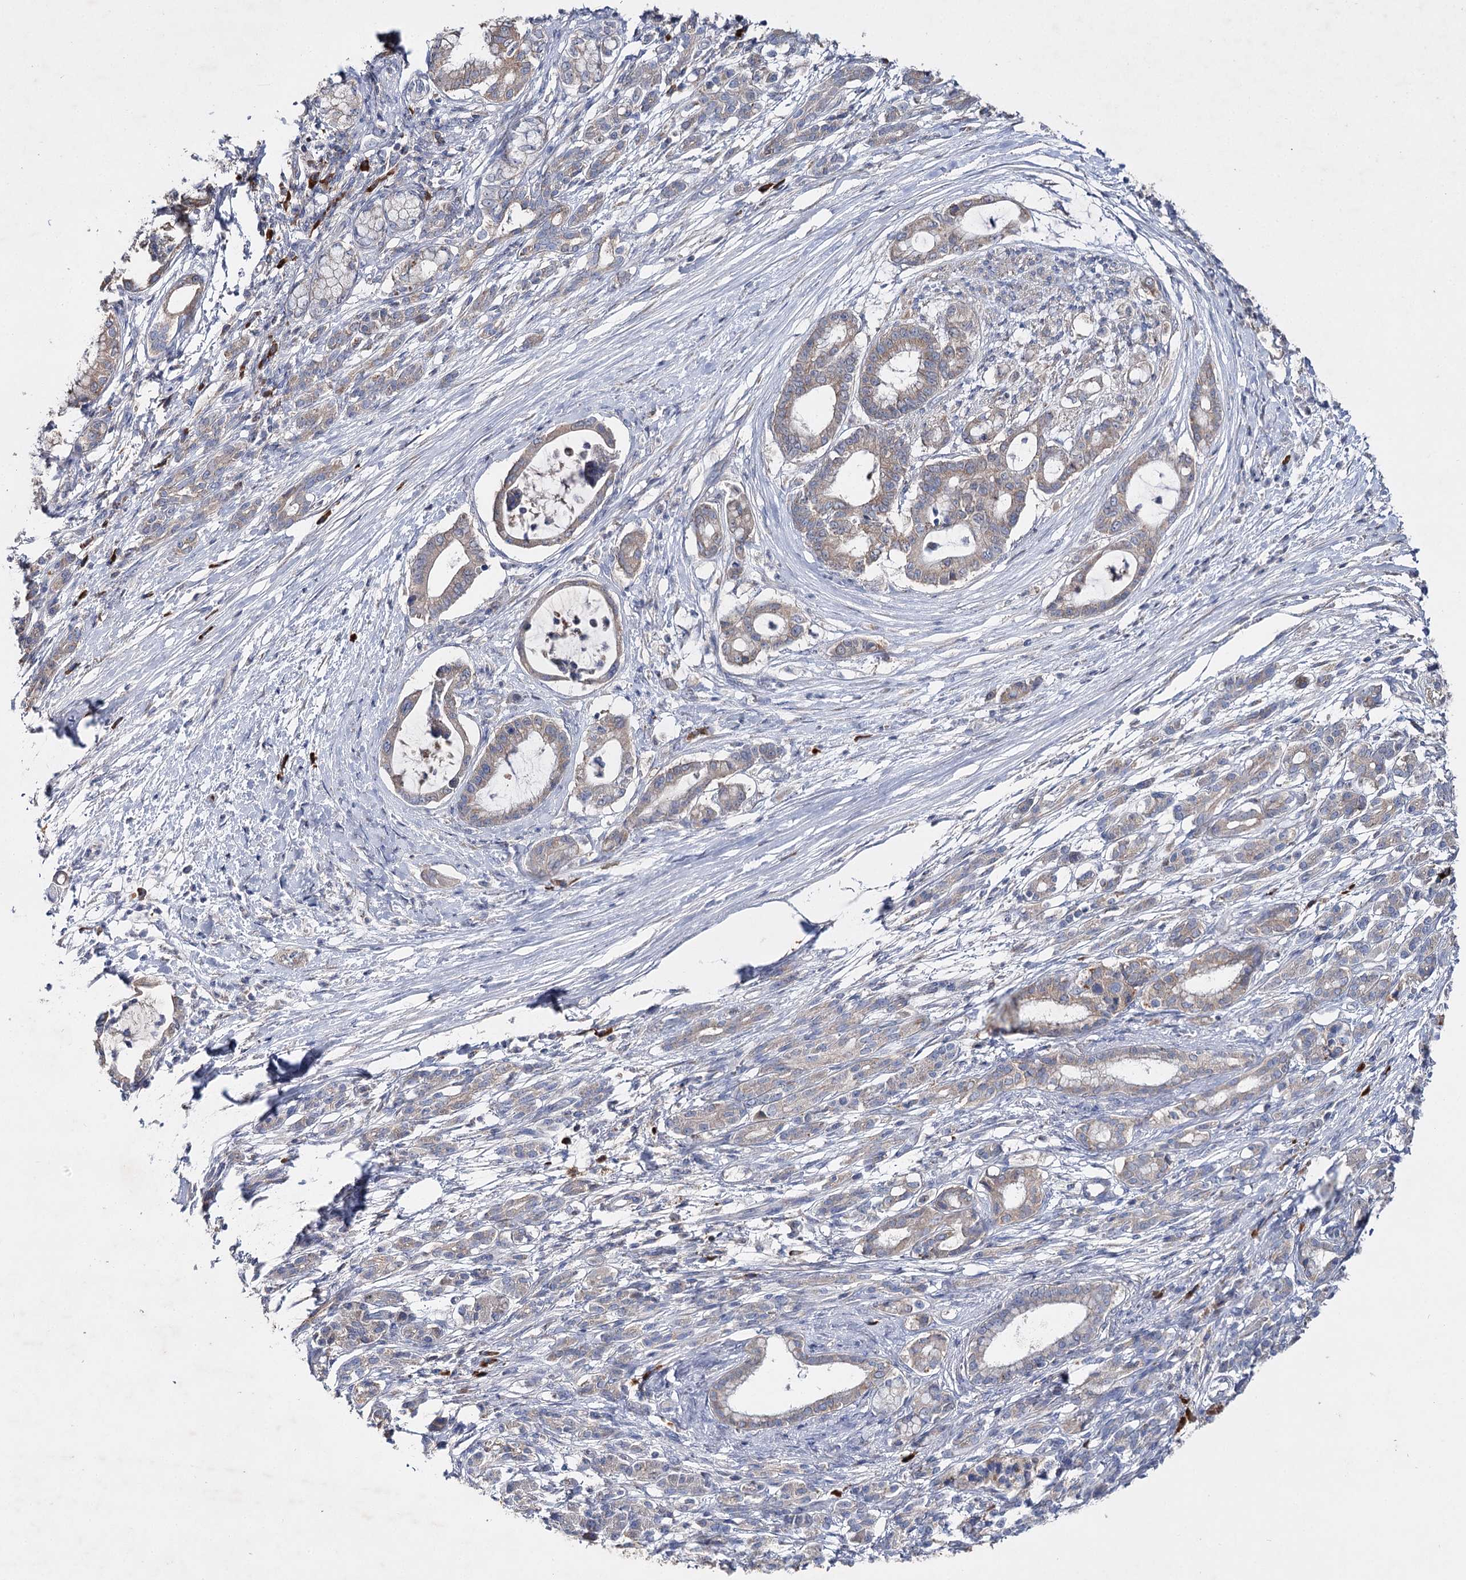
{"staining": {"intensity": "weak", "quantity": ">75%", "location": "cytoplasmic/membranous"}, "tissue": "pancreatic cancer", "cell_type": "Tumor cells", "image_type": "cancer", "snomed": [{"axis": "morphology", "description": "Adenocarcinoma, NOS"}, {"axis": "topography", "description": "Pancreas"}], "caption": "Adenocarcinoma (pancreatic) stained with immunohistochemistry (IHC) displays weak cytoplasmic/membranous staining in approximately >75% of tumor cells.", "gene": "IL1RAP", "patient": {"sex": "female", "age": 55}}